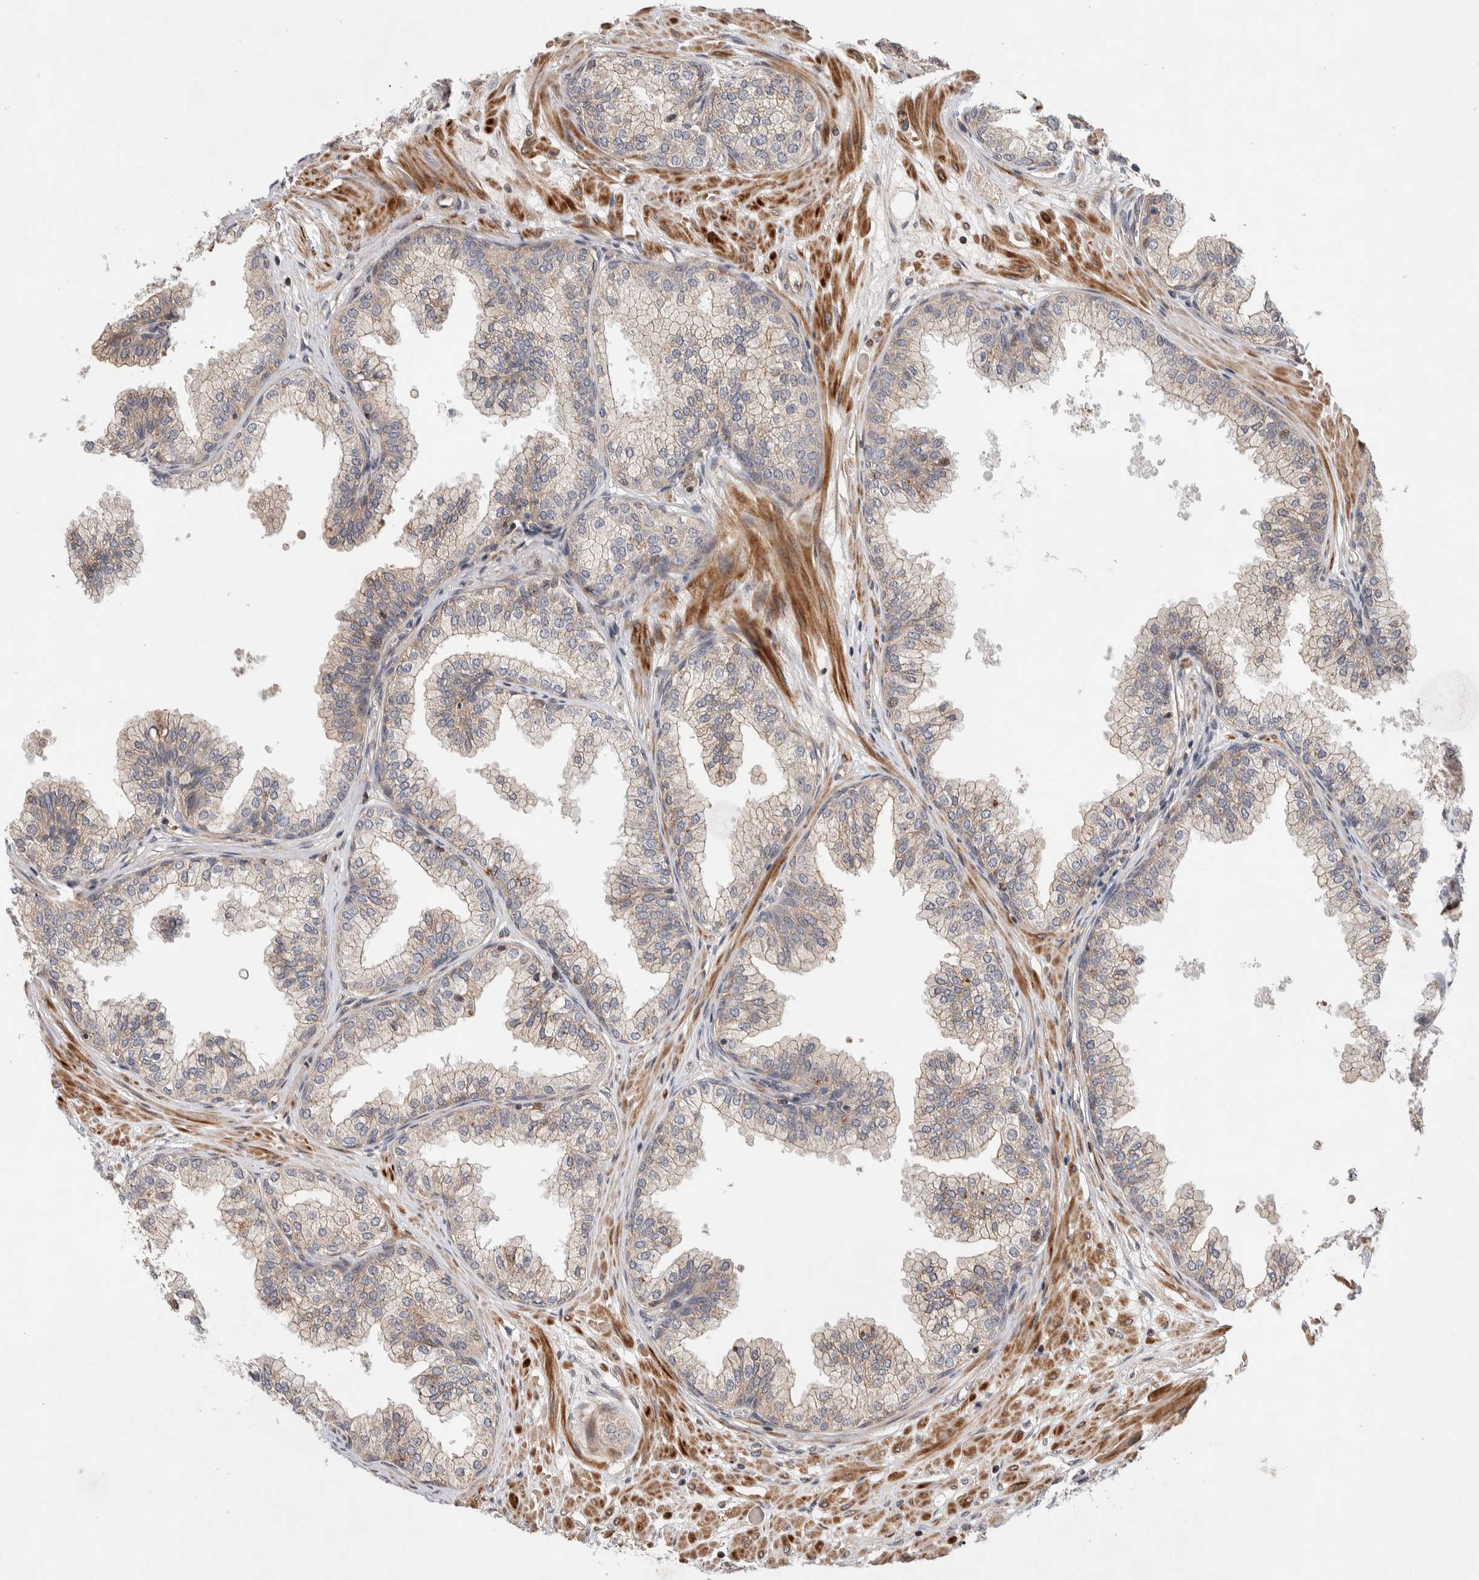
{"staining": {"intensity": "weak", "quantity": ">75%", "location": "cytoplasmic/membranous"}, "tissue": "prostate", "cell_type": "Glandular cells", "image_type": "normal", "snomed": [{"axis": "morphology", "description": "Normal tissue, NOS"}, {"axis": "morphology", "description": "Urothelial carcinoma, Low grade"}, {"axis": "topography", "description": "Urinary bladder"}, {"axis": "topography", "description": "Prostate"}], "caption": "High-magnification brightfield microscopy of benign prostate stained with DAB (brown) and counterstained with hematoxylin (blue). glandular cells exhibit weak cytoplasmic/membranous expression is identified in approximately>75% of cells.", "gene": "LZTS1", "patient": {"sex": "male", "age": 60}}